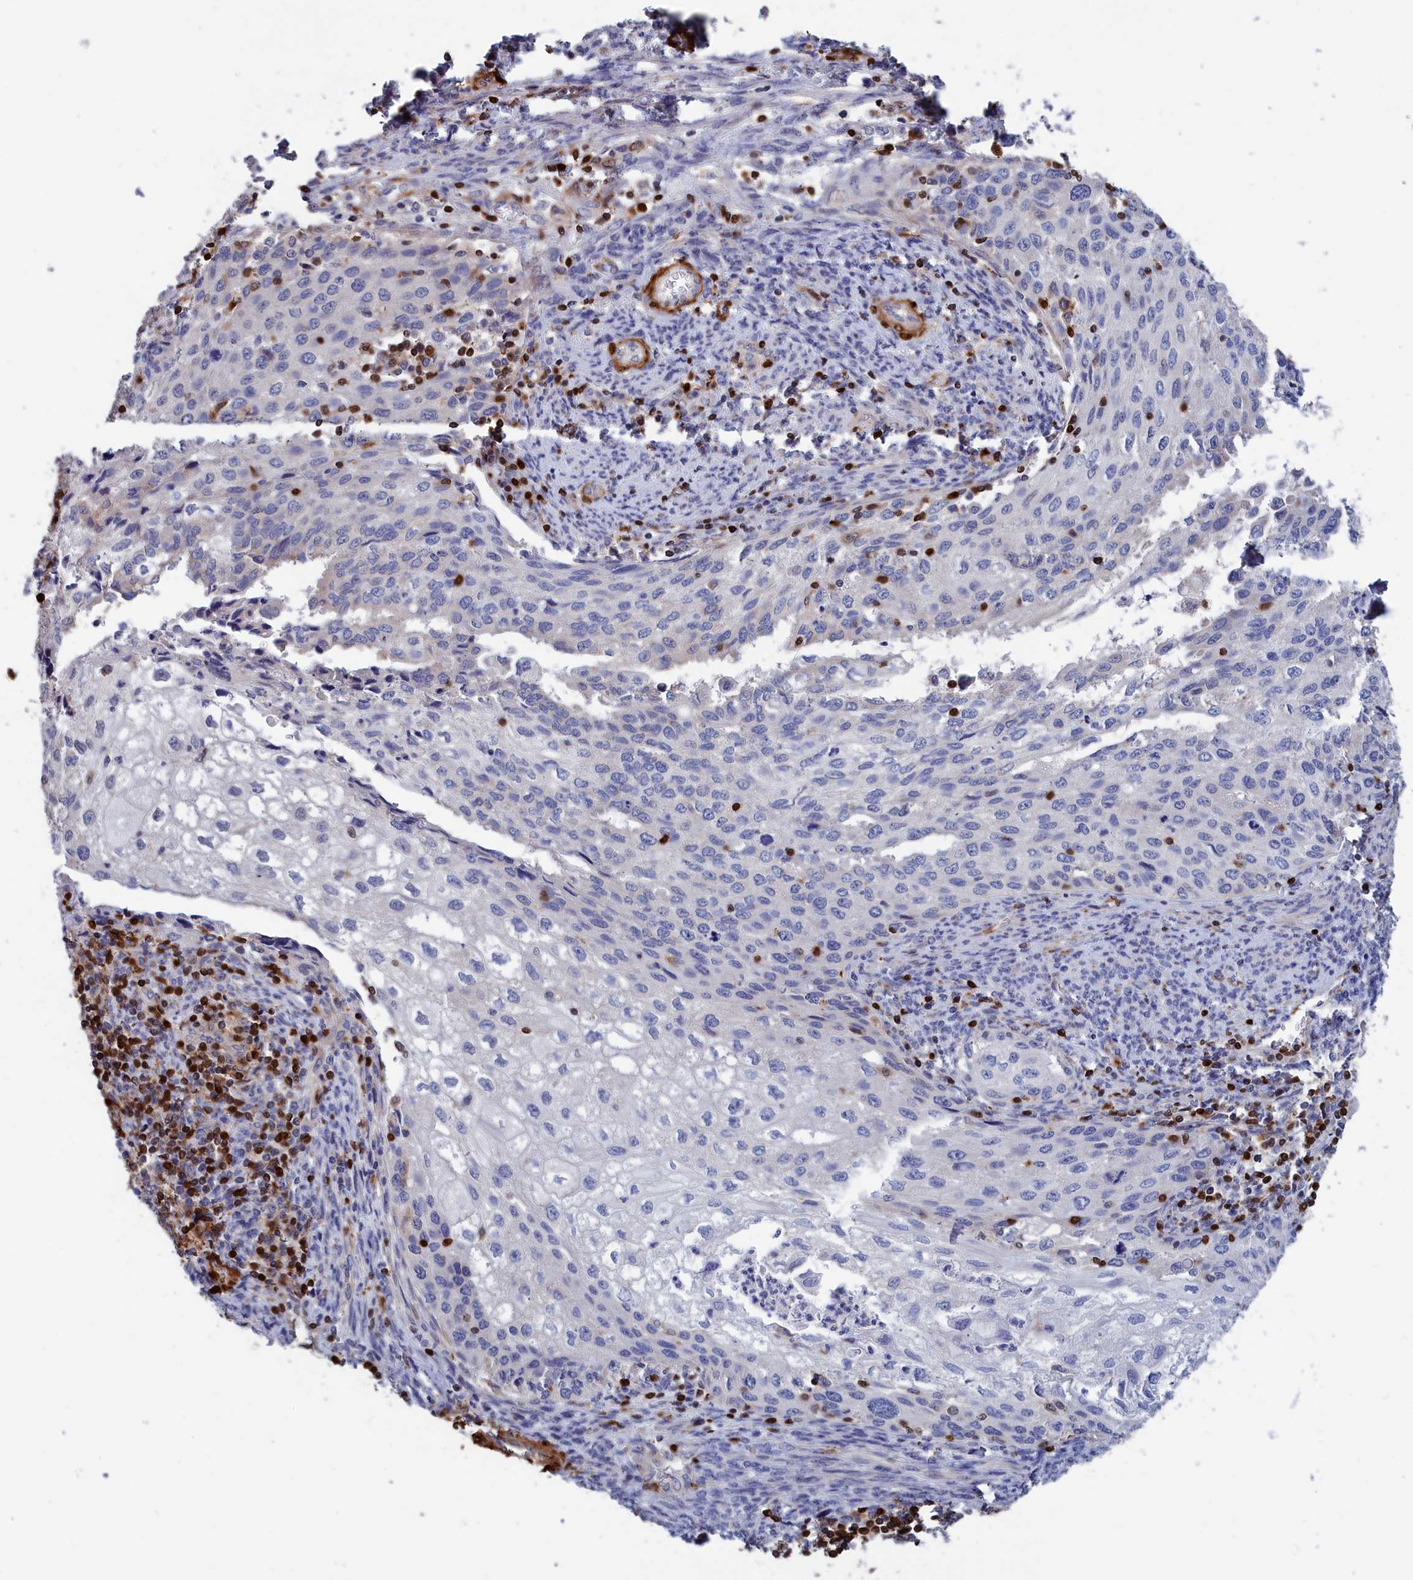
{"staining": {"intensity": "negative", "quantity": "none", "location": "none"}, "tissue": "cervical cancer", "cell_type": "Tumor cells", "image_type": "cancer", "snomed": [{"axis": "morphology", "description": "Squamous cell carcinoma, NOS"}, {"axis": "topography", "description": "Cervix"}], "caption": "Immunohistochemical staining of cervical cancer (squamous cell carcinoma) displays no significant expression in tumor cells.", "gene": "CRIP1", "patient": {"sex": "female", "age": 67}}